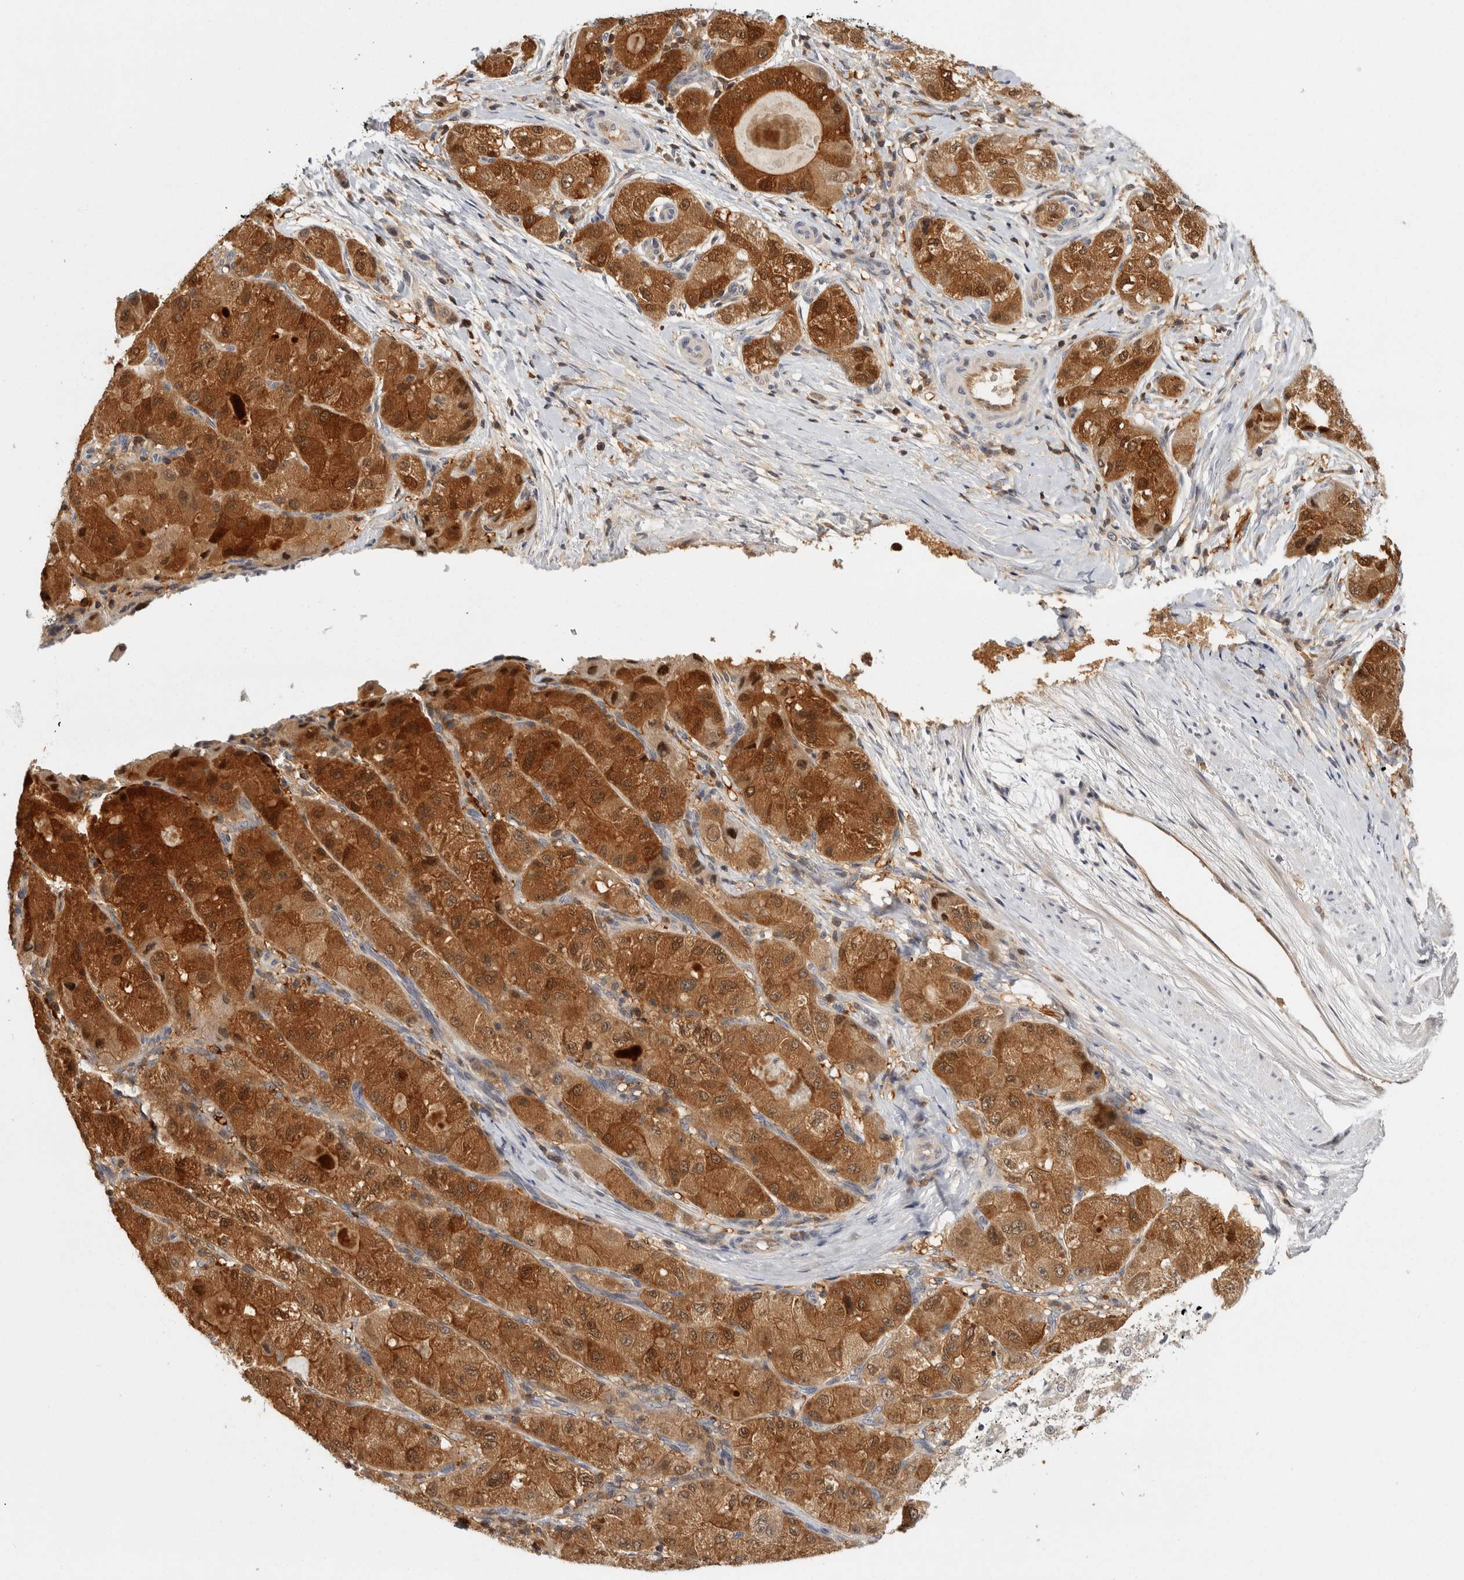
{"staining": {"intensity": "strong", "quantity": "25%-75%", "location": "cytoplasmic/membranous,nuclear"}, "tissue": "liver cancer", "cell_type": "Tumor cells", "image_type": "cancer", "snomed": [{"axis": "morphology", "description": "Carcinoma, Hepatocellular, NOS"}, {"axis": "topography", "description": "Liver"}], "caption": "Immunohistochemical staining of hepatocellular carcinoma (liver) displays high levels of strong cytoplasmic/membranous and nuclear staining in approximately 25%-75% of tumor cells.", "gene": "ACAT2", "patient": {"sex": "male", "age": 80}}